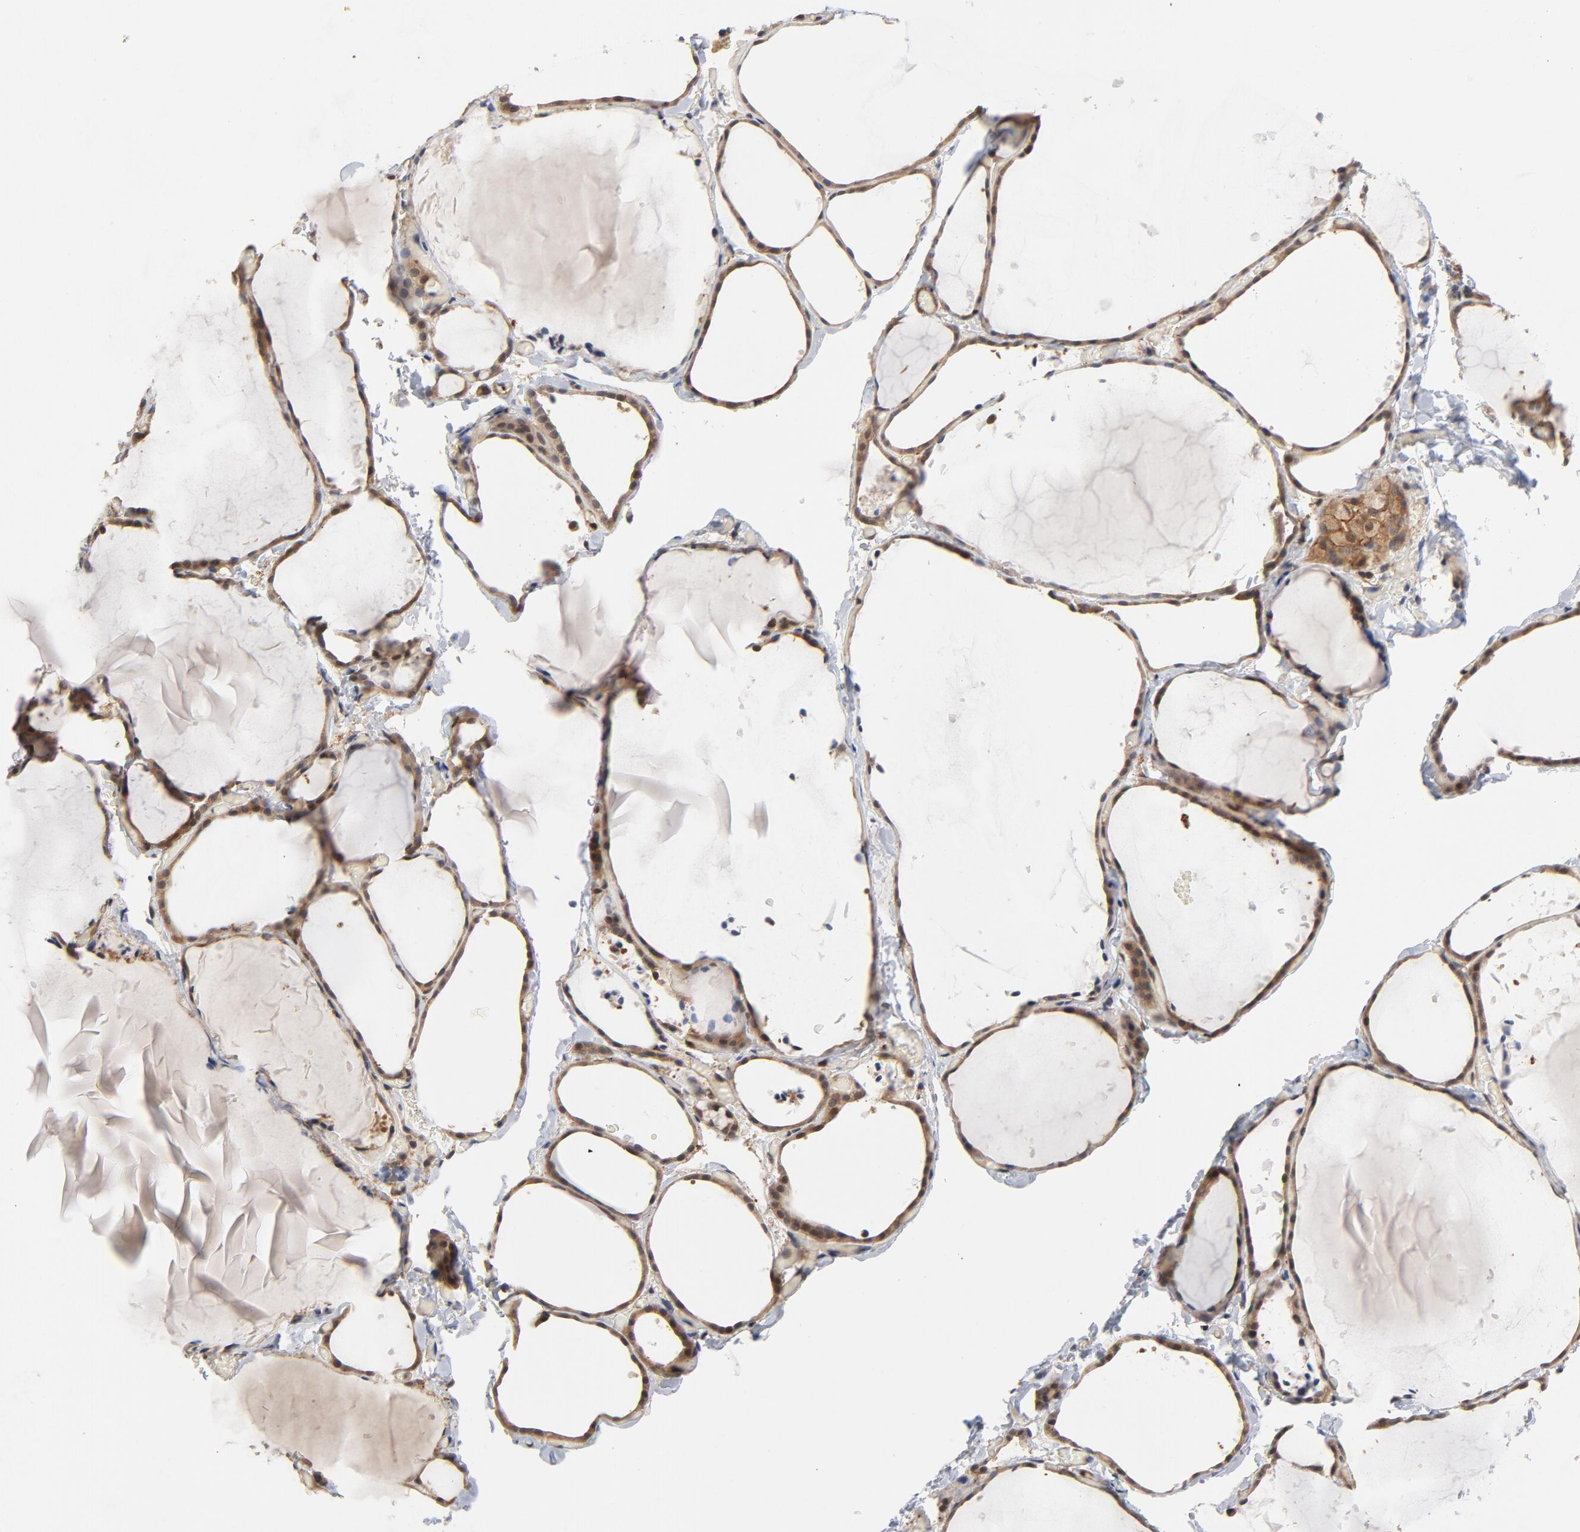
{"staining": {"intensity": "moderate", "quantity": ">75%", "location": "cytoplasmic/membranous"}, "tissue": "thyroid gland", "cell_type": "Glandular cells", "image_type": "normal", "snomed": [{"axis": "morphology", "description": "Normal tissue, NOS"}, {"axis": "topography", "description": "Thyroid gland"}], "caption": "The micrograph shows a brown stain indicating the presence of a protein in the cytoplasmic/membranous of glandular cells in thyroid gland. The staining was performed using DAB, with brown indicating positive protein expression. Nuclei are stained blue with hematoxylin.", "gene": "CDC37", "patient": {"sex": "female", "age": 22}}